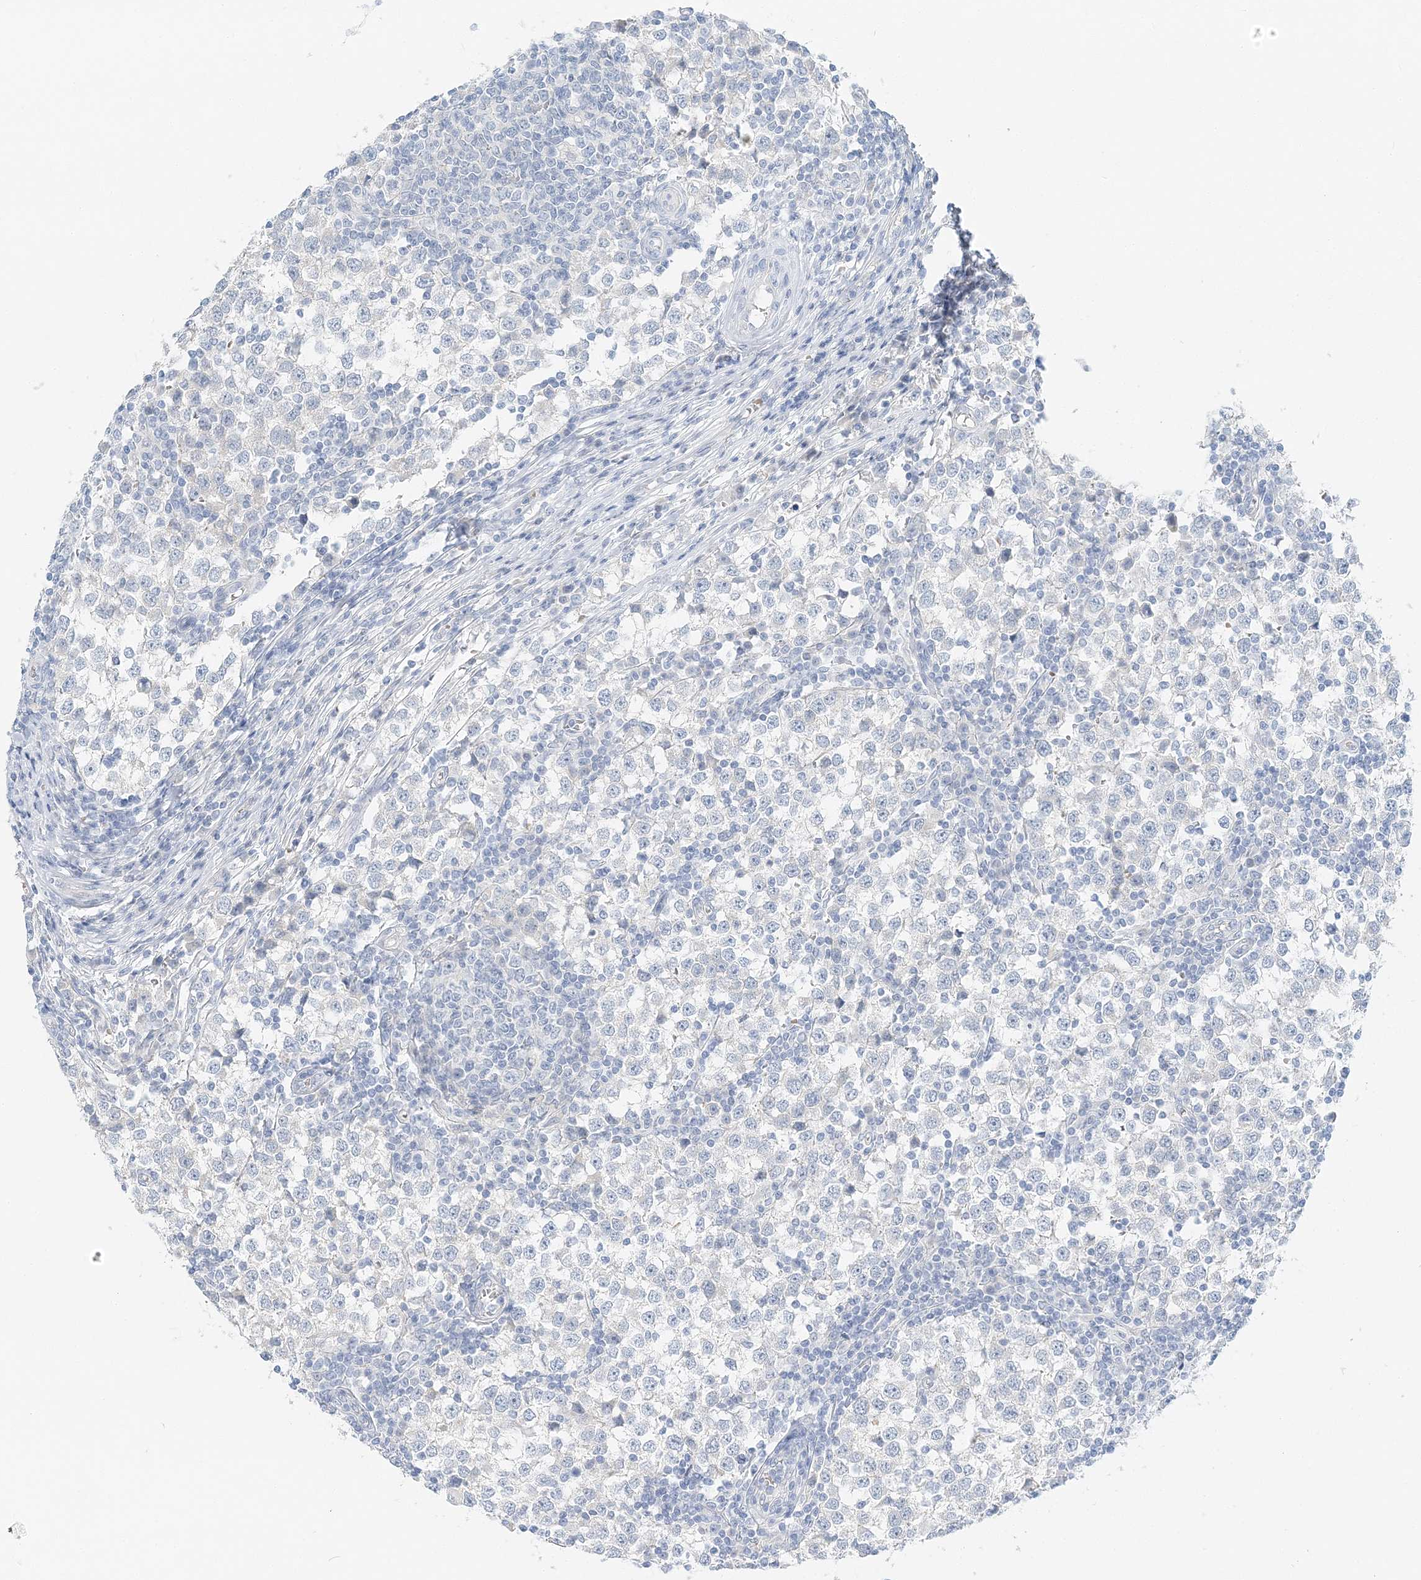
{"staining": {"intensity": "negative", "quantity": "none", "location": "none"}, "tissue": "testis cancer", "cell_type": "Tumor cells", "image_type": "cancer", "snomed": [{"axis": "morphology", "description": "Seminoma, NOS"}, {"axis": "topography", "description": "Testis"}], "caption": "The immunohistochemistry (IHC) micrograph has no significant expression in tumor cells of testis cancer tissue. Nuclei are stained in blue.", "gene": "VILL", "patient": {"sex": "male", "age": 65}}